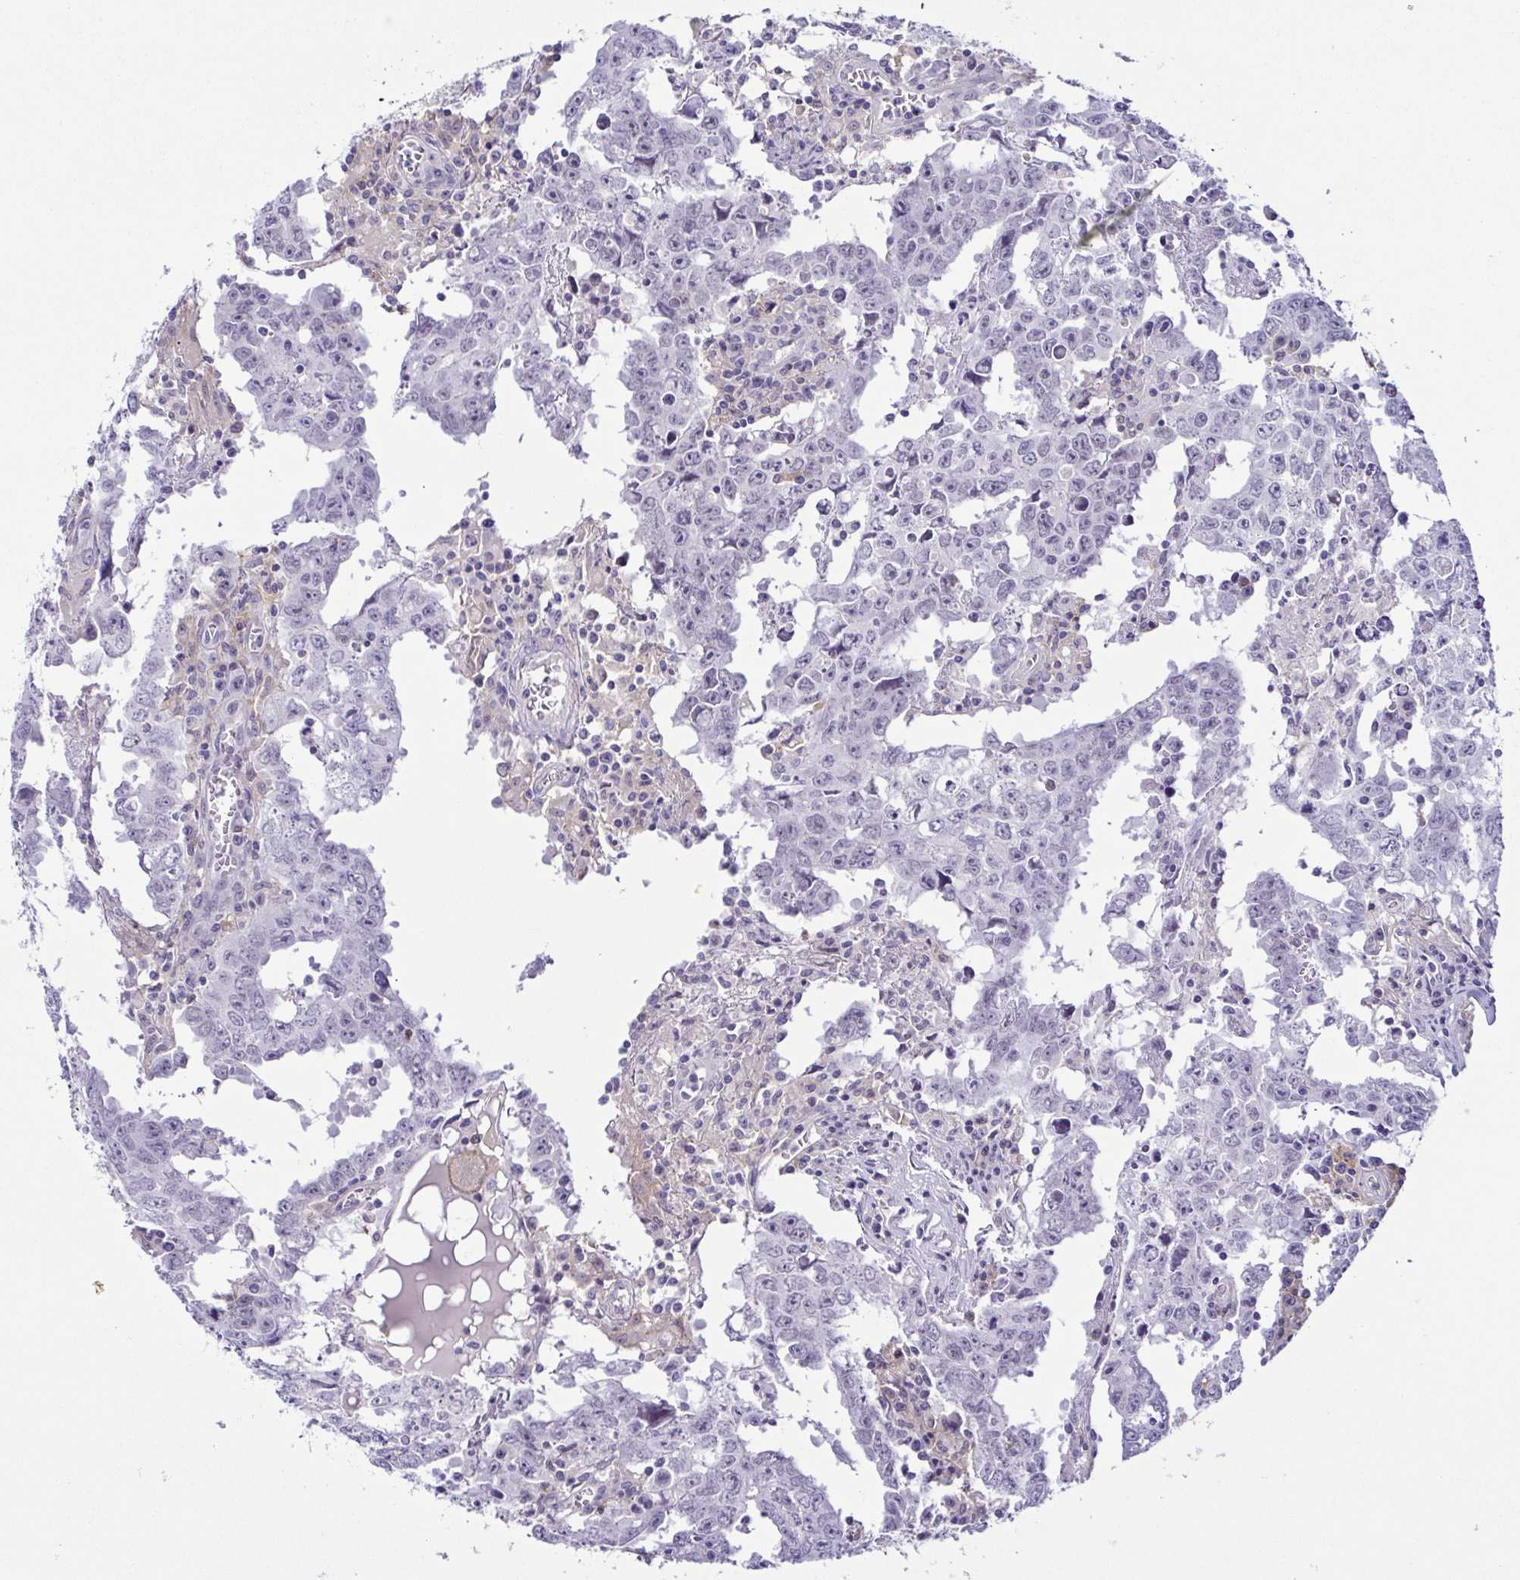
{"staining": {"intensity": "negative", "quantity": "none", "location": "none"}, "tissue": "testis cancer", "cell_type": "Tumor cells", "image_type": "cancer", "snomed": [{"axis": "morphology", "description": "Carcinoma, Embryonal, NOS"}, {"axis": "topography", "description": "Testis"}], "caption": "Tumor cells show no significant protein positivity in testis cancer (embryonal carcinoma).", "gene": "TERT", "patient": {"sex": "male", "age": 22}}